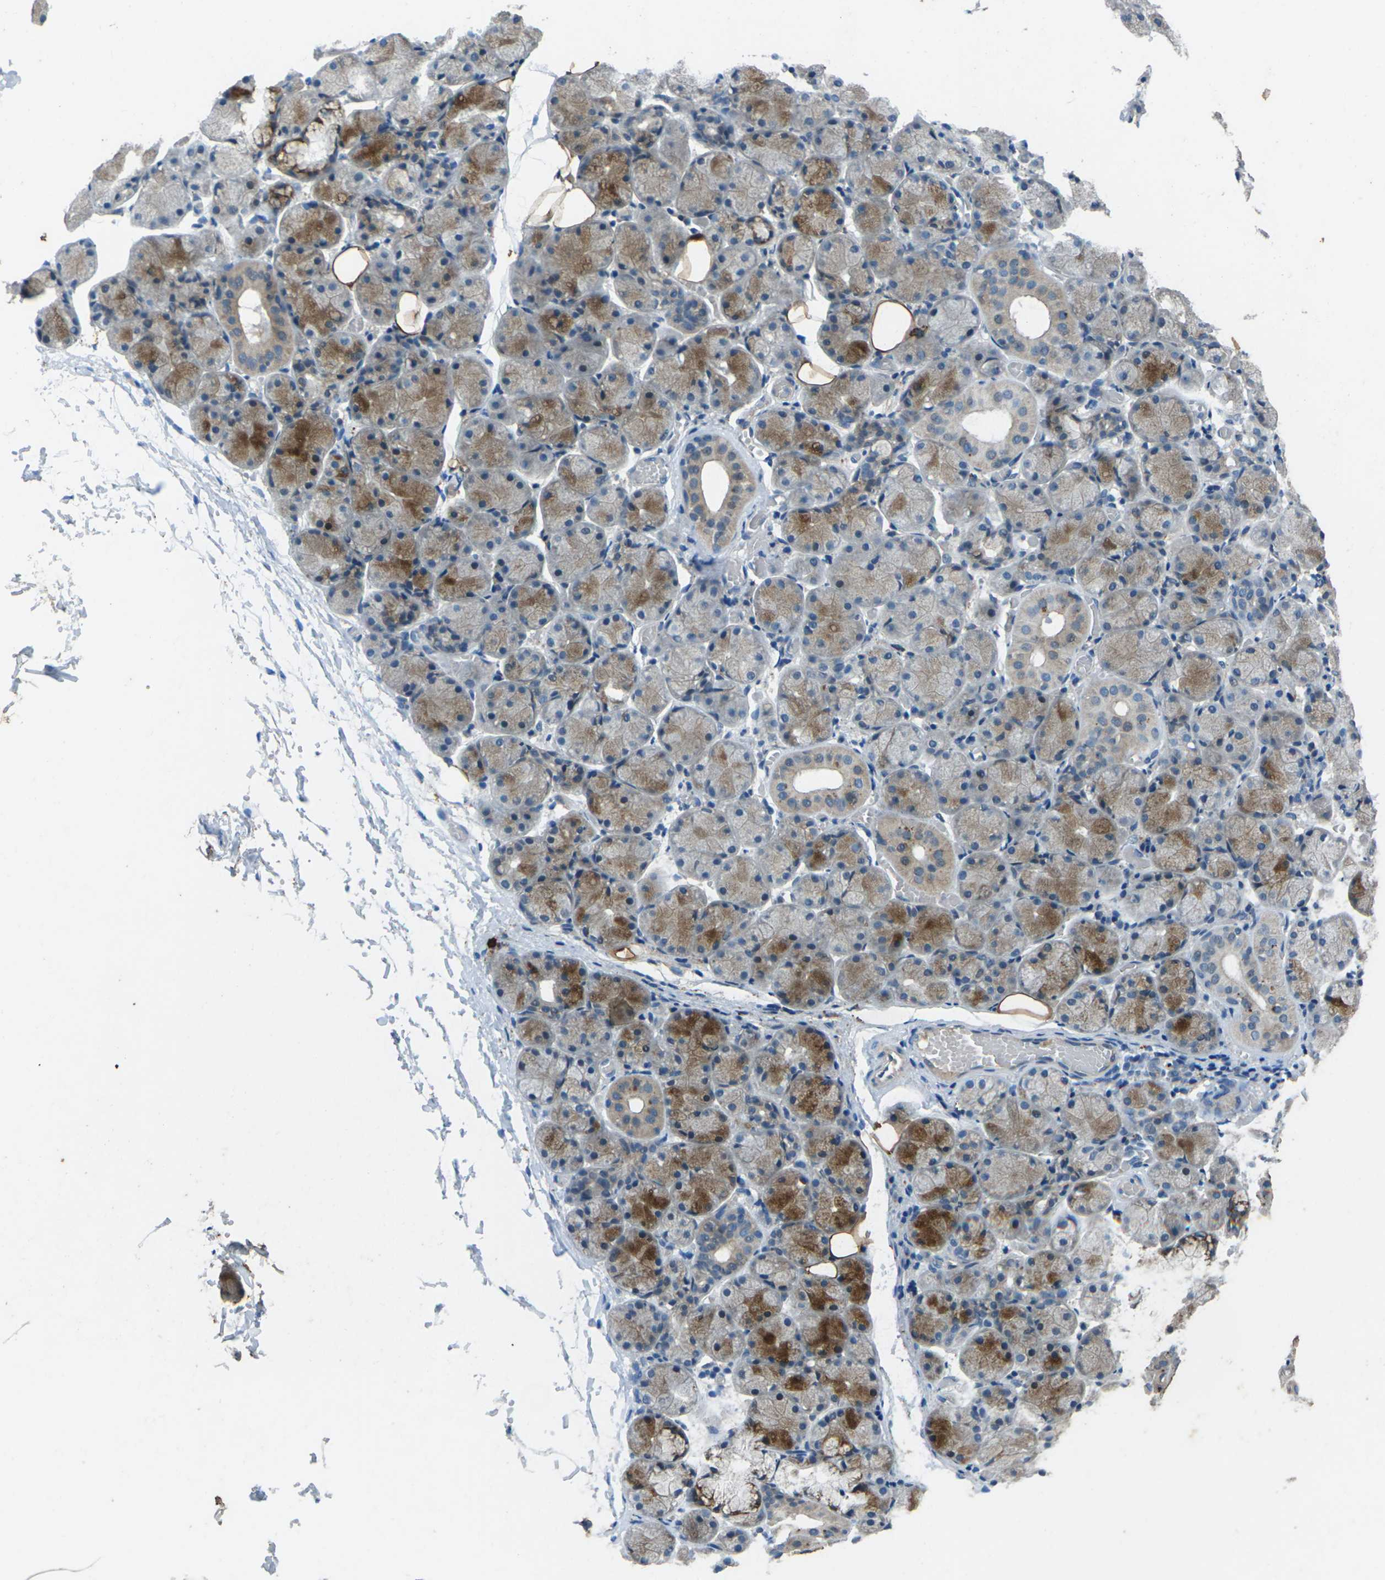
{"staining": {"intensity": "moderate", "quantity": "25%-75%", "location": "cytoplasmic/membranous"}, "tissue": "salivary gland", "cell_type": "Glandular cells", "image_type": "normal", "snomed": [{"axis": "morphology", "description": "Normal tissue, NOS"}, {"axis": "topography", "description": "Salivary gland"}], "caption": "Protein staining demonstrates moderate cytoplasmic/membranous positivity in approximately 25%-75% of glandular cells in unremarkable salivary gland. (DAB IHC, brown staining for protein, blue staining for nuclei).", "gene": "SIGLEC14", "patient": {"sex": "female", "age": 24}}